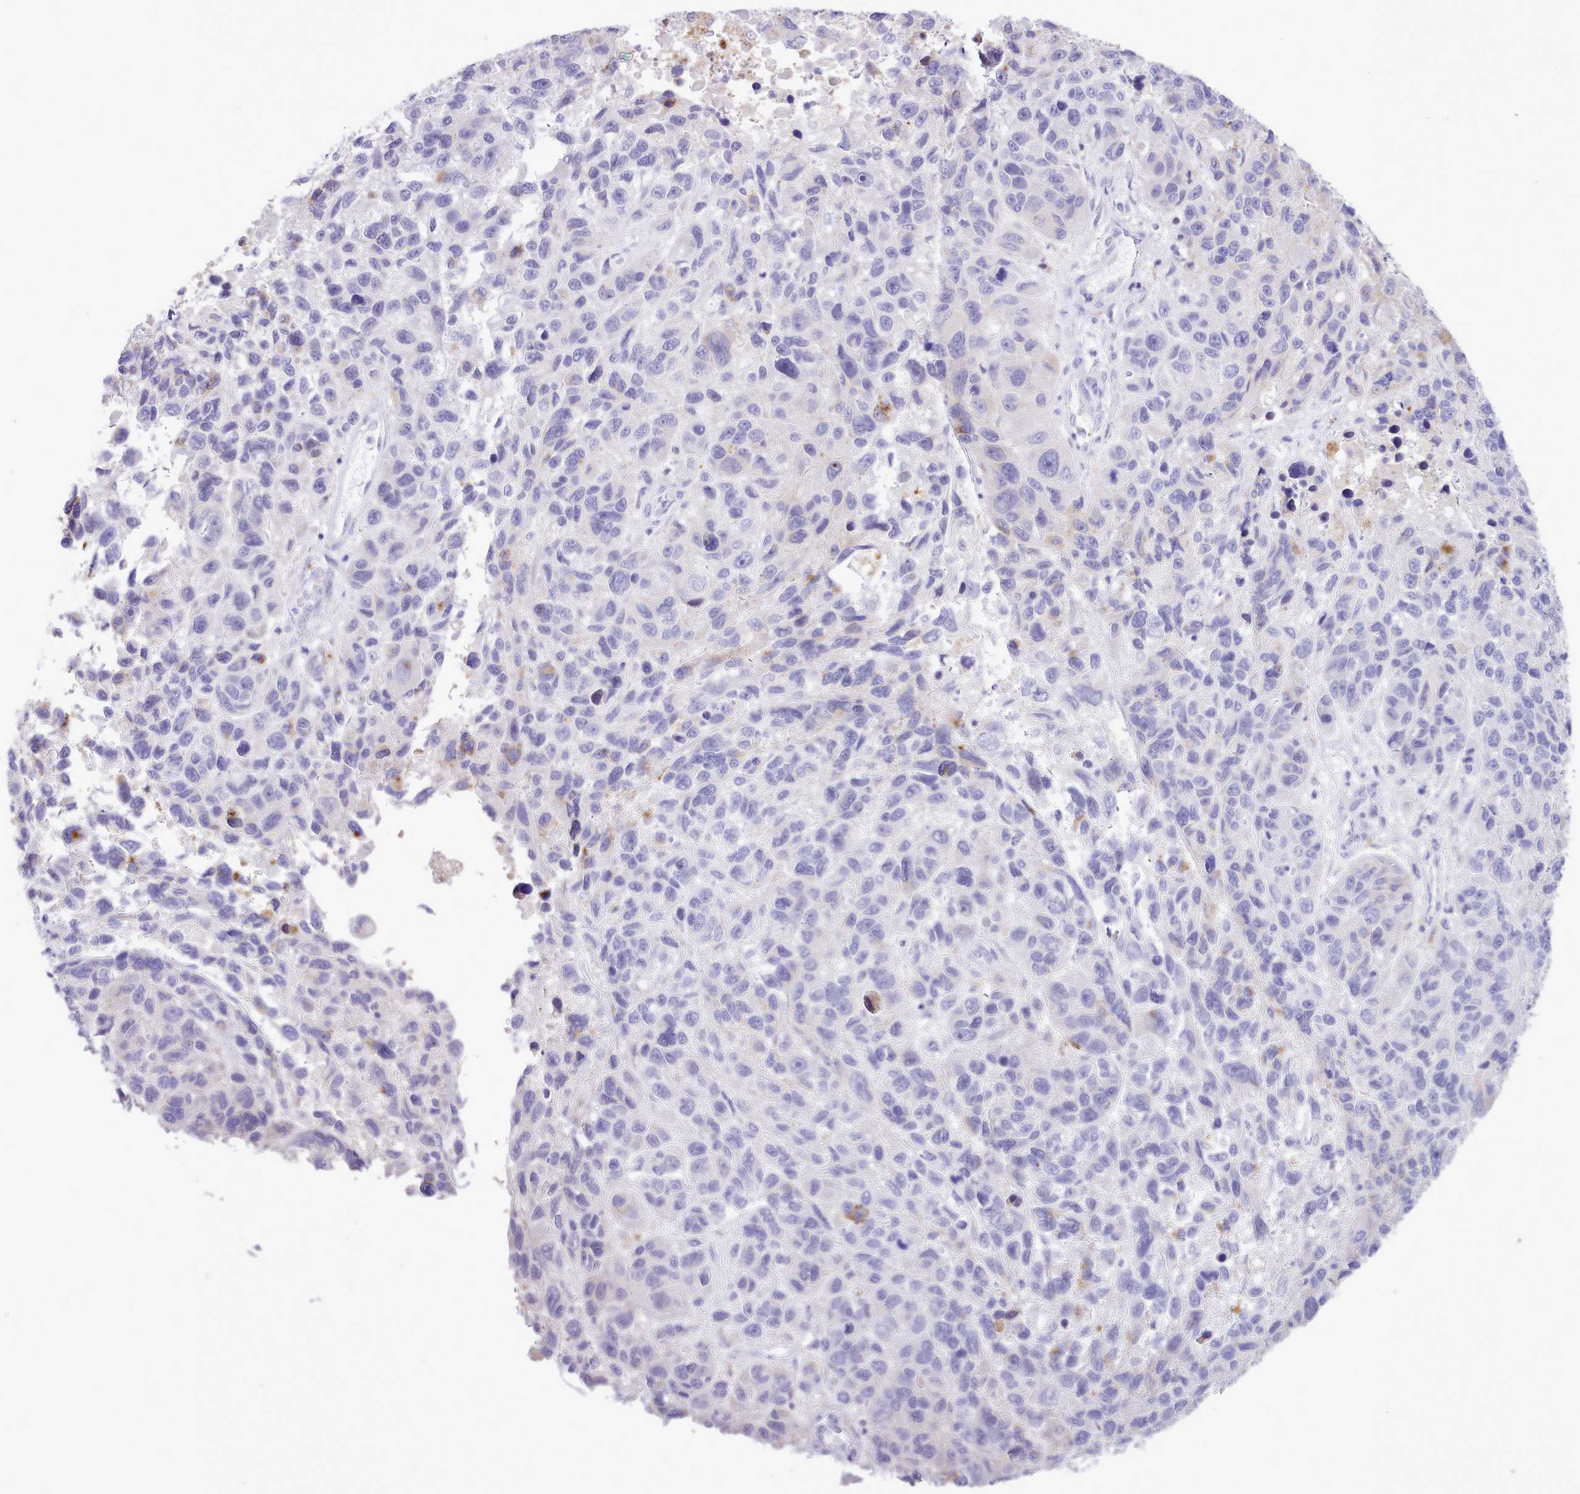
{"staining": {"intensity": "negative", "quantity": "none", "location": "none"}, "tissue": "melanoma", "cell_type": "Tumor cells", "image_type": "cancer", "snomed": [{"axis": "morphology", "description": "Malignant melanoma, NOS"}, {"axis": "topography", "description": "Skin"}], "caption": "Immunohistochemistry image of neoplastic tissue: melanoma stained with DAB reveals no significant protein staining in tumor cells.", "gene": "SRD5A1", "patient": {"sex": "male", "age": 53}}